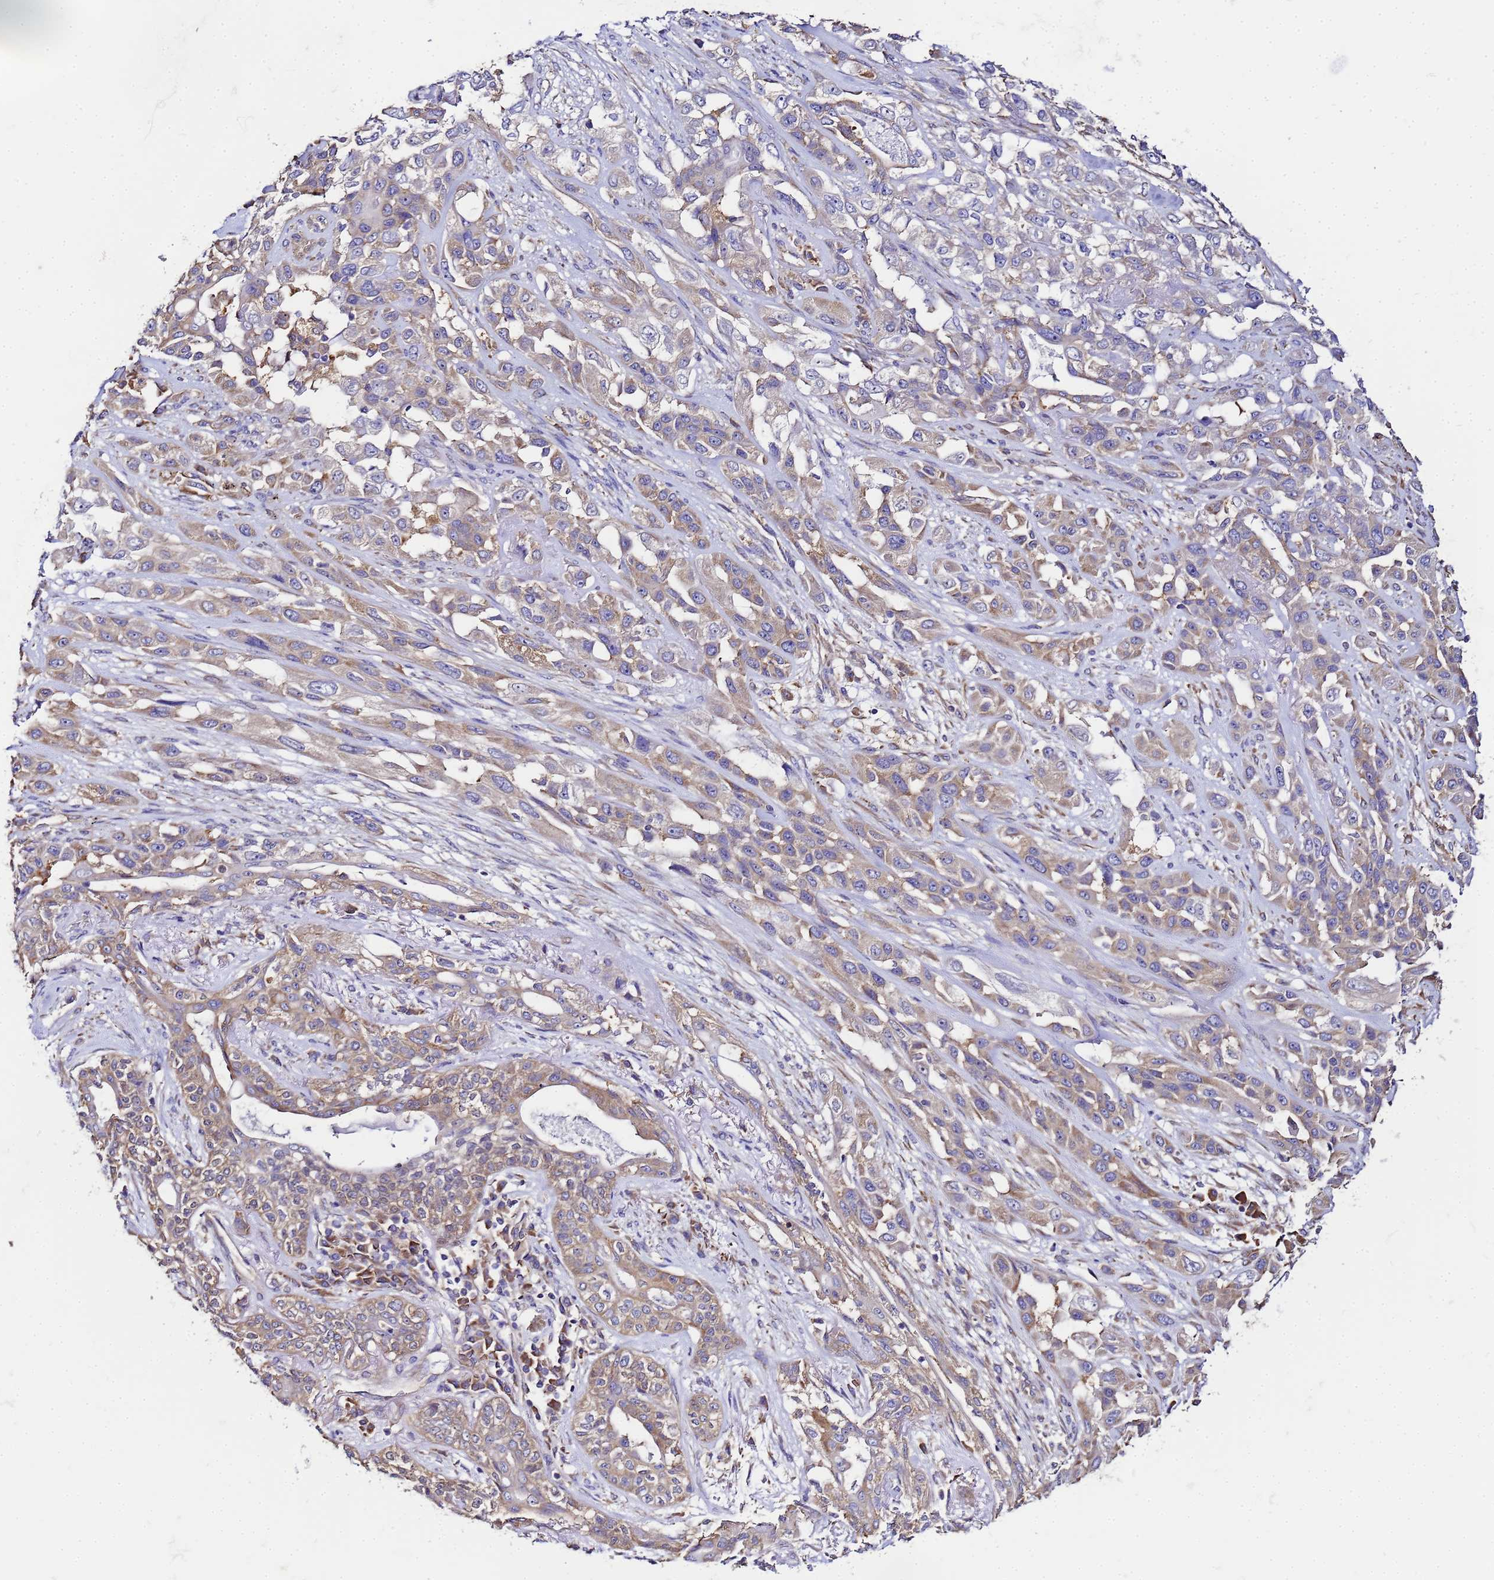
{"staining": {"intensity": "moderate", "quantity": ">75%", "location": "cytoplasmic/membranous"}, "tissue": "lung cancer", "cell_type": "Tumor cells", "image_type": "cancer", "snomed": [{"axis": "morphology", "description": "Squamous cell carcinoma, NOS"}, {"axis": "topography", "description": "Lung"}], "caption": "Immunohistochemistry (IHC) (DAB (3,3'-diaminobenzidine)) staining of human lung cancer exhibits moderate cytoplasmic/membranous protein expression in about >75% of tumor cells.", "gene": "NARS1", "patient": {"sex": "female", "age": 70}}